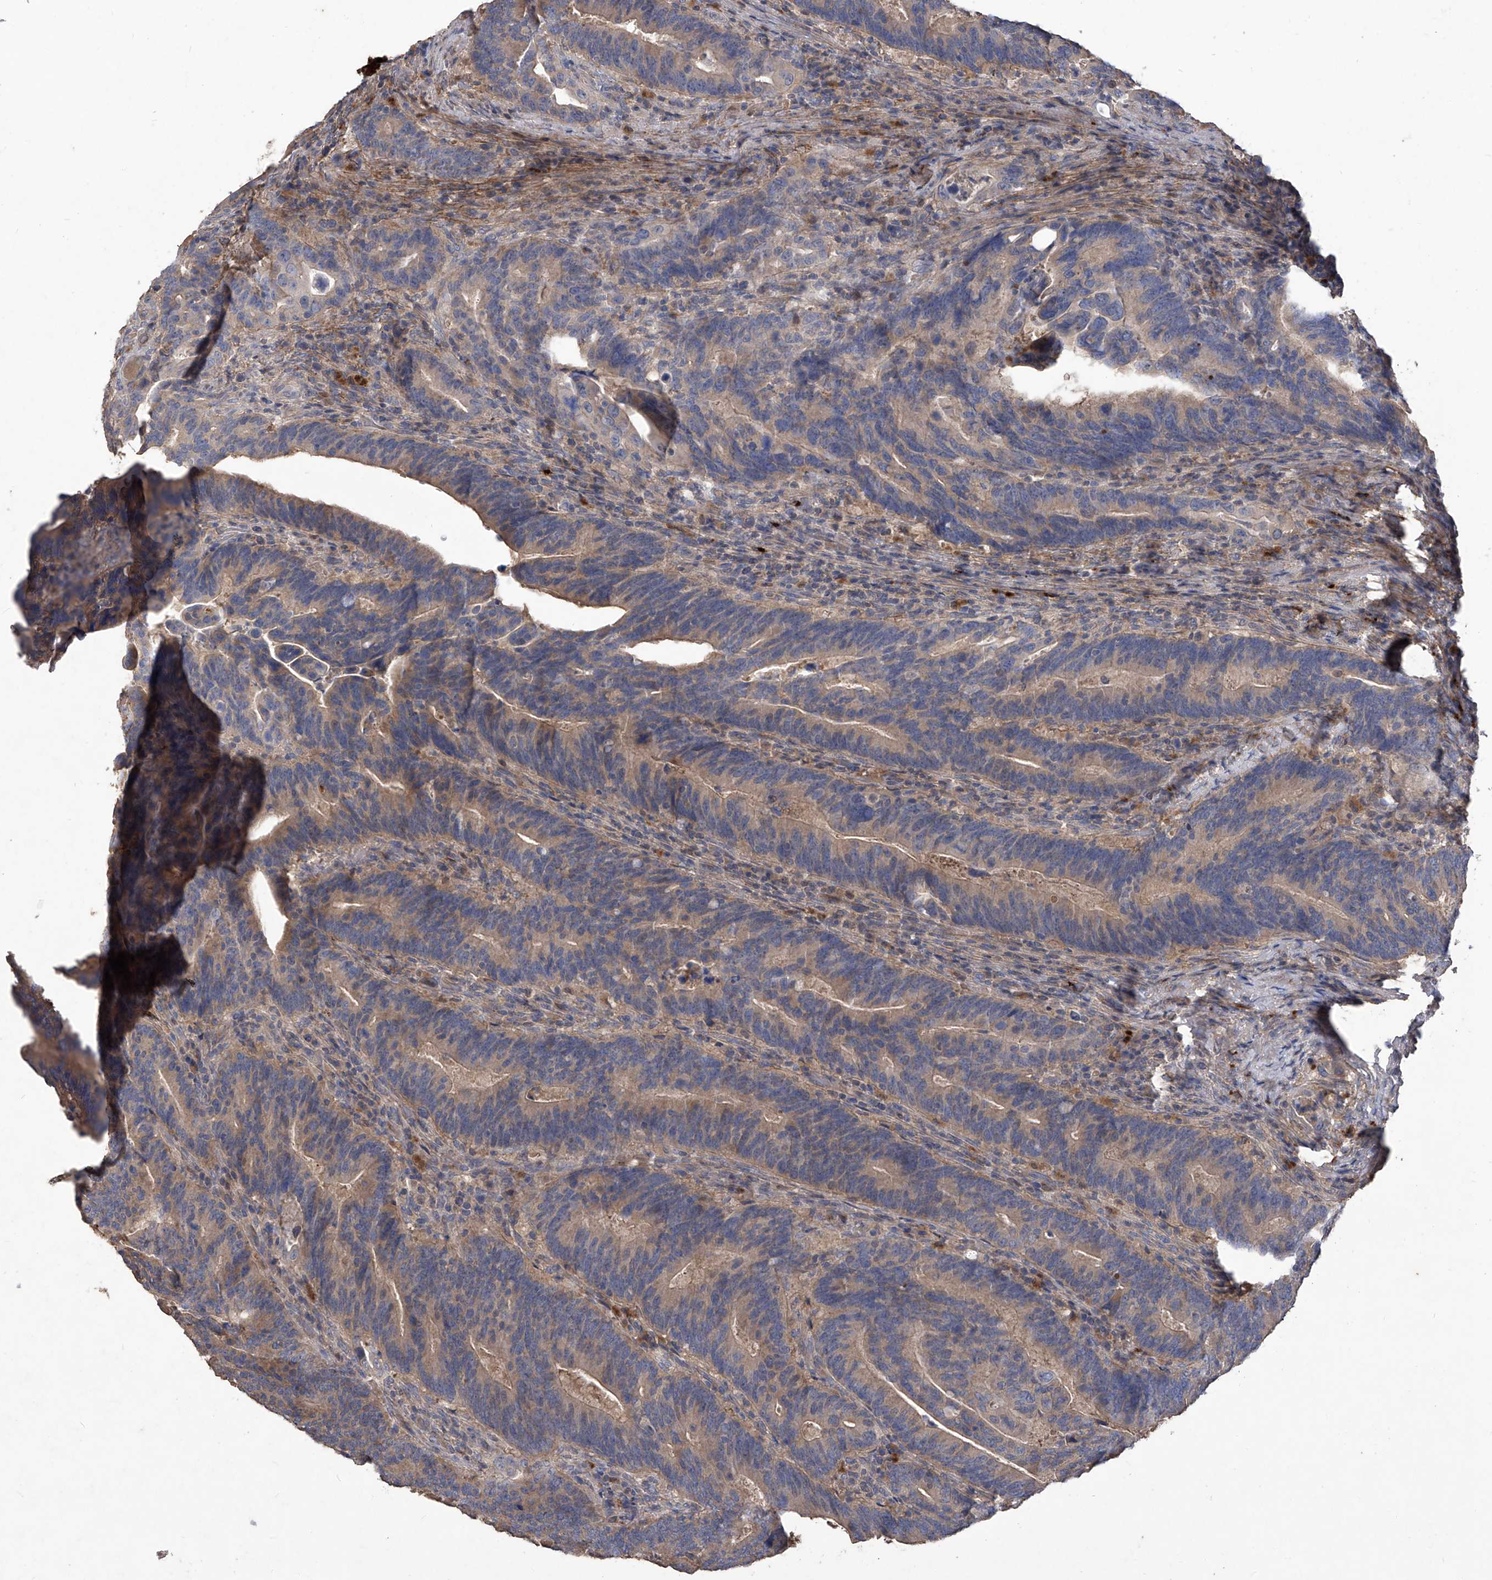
{"staining": {"intensity": "weak", "quantity": "25%-75%", "location": "cytoplasmic/membranous"}, "tissue": "colorectal cancer", "cell_type": "Tumor cells", "image_type": "cancer", "snomed": [{"axis": "morphology", "description": "Adenocarcinoma, NOS"}, {"axis": "topography", "description": "Colon"}], "caption": "Weak cytoplasmic/membranous staining for a protein is present in approximately 25%-75% of tumor cells of colorectal cancer using immunohistochemistry (IHC).", "gene": "TXNIP", "patient": {"sex": "female", "age": 66}}